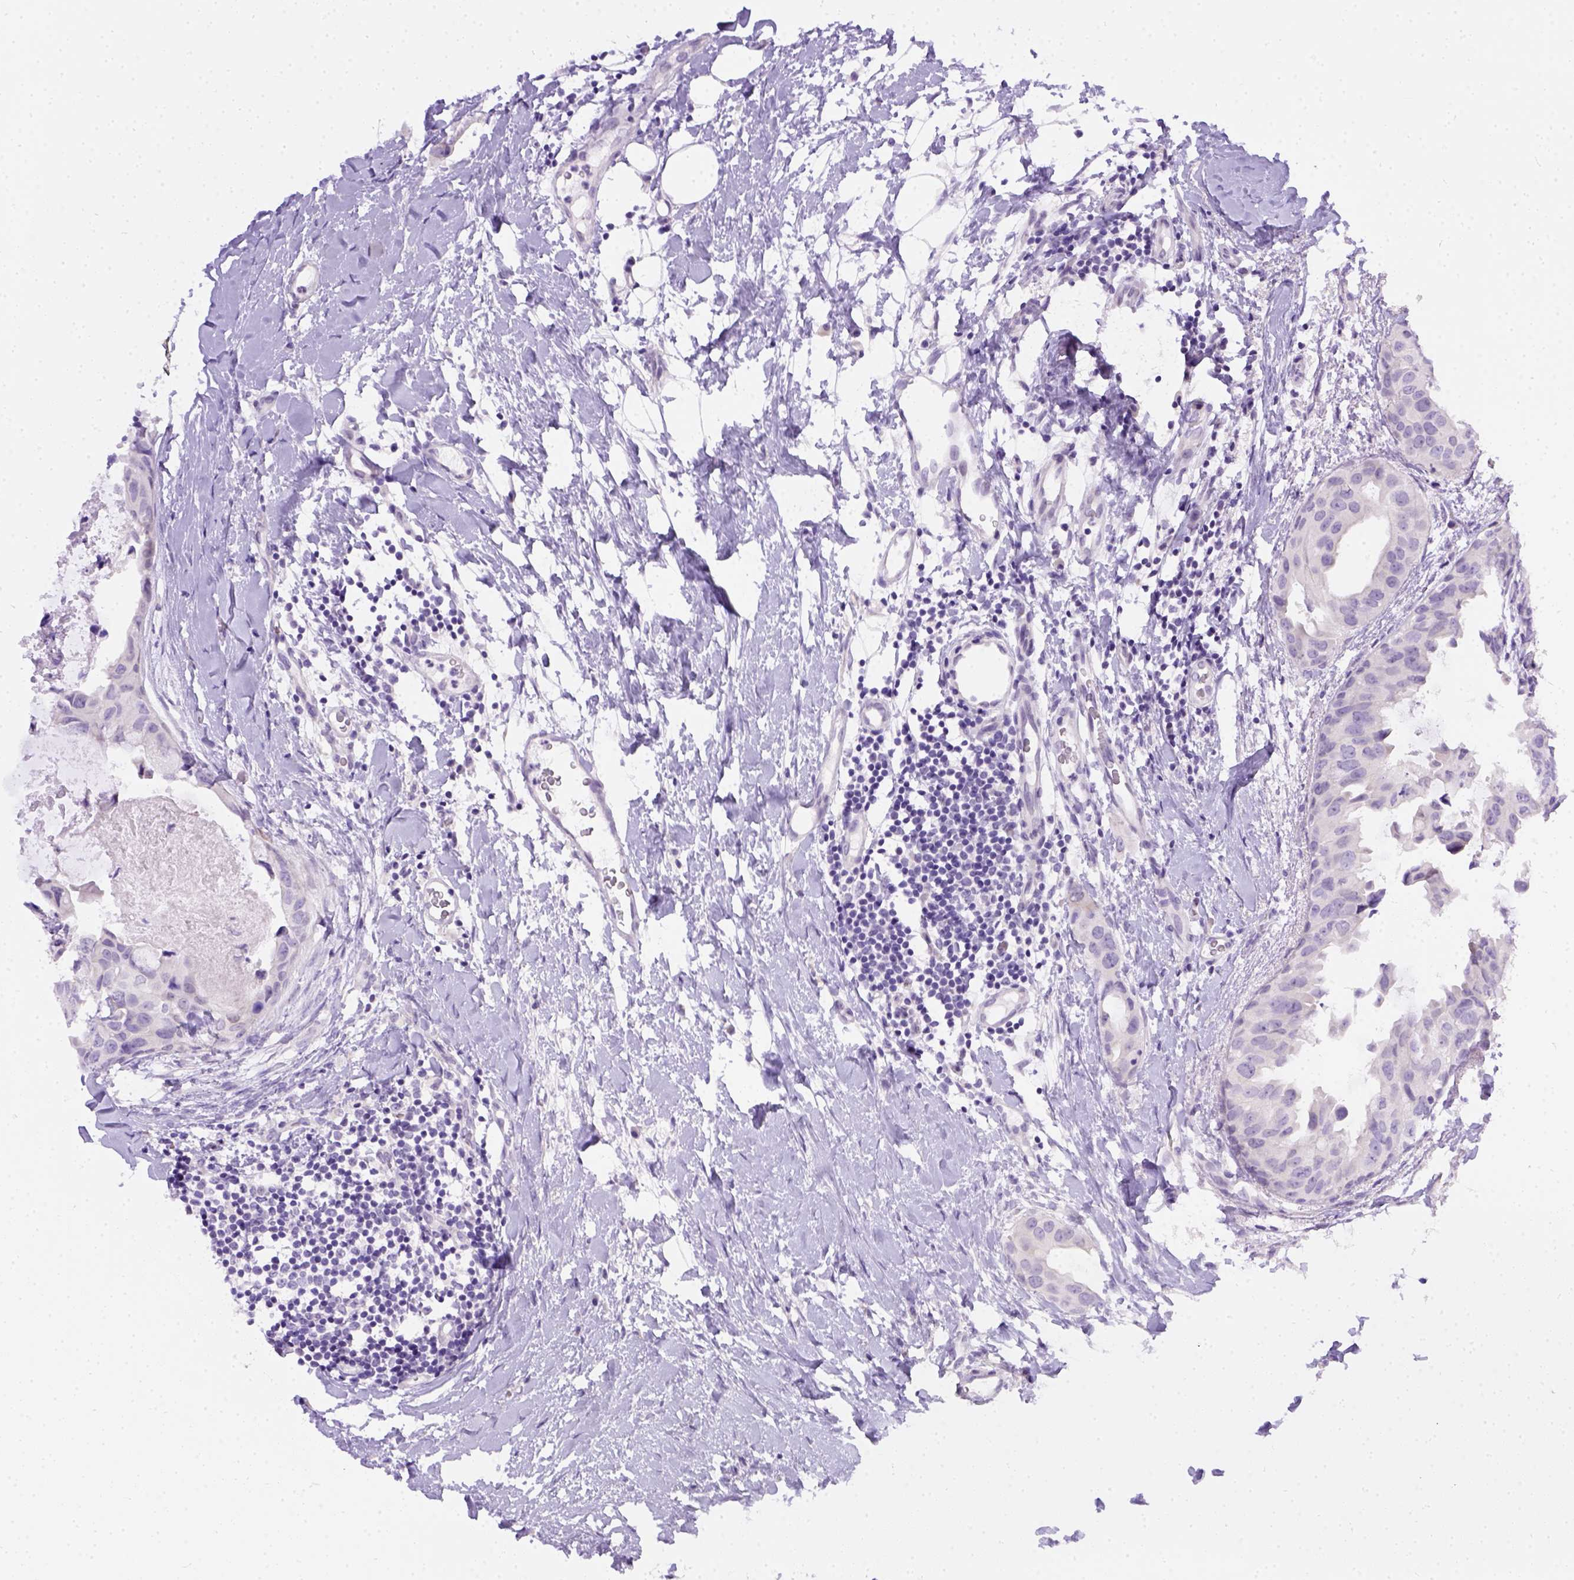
{"staining": {"intensity": "negative", "quantity": "none", "location": "none"}, "tissue": "breast cancer", "cell_type": "Tumor cells", "image_type": "cancer", "snomed": [{"axis": "morphology", "description": "Normal tissue, NOS"}, {"axis": "morphology", "description": "Duct carcinoma"}, {"axis": "topography", "description": "Breast"}], "caption": "Immunohistochemistry photomicrograph of breast cancer (infiltrating ductal carcinoma) stained for a protein (brown), which shows no positivity in tumor cells. (DAB immunohistochemistry with hematoxylin counter stain).", "gene": "FAM184B", "patient": {"sex": "female", "age": 40}}